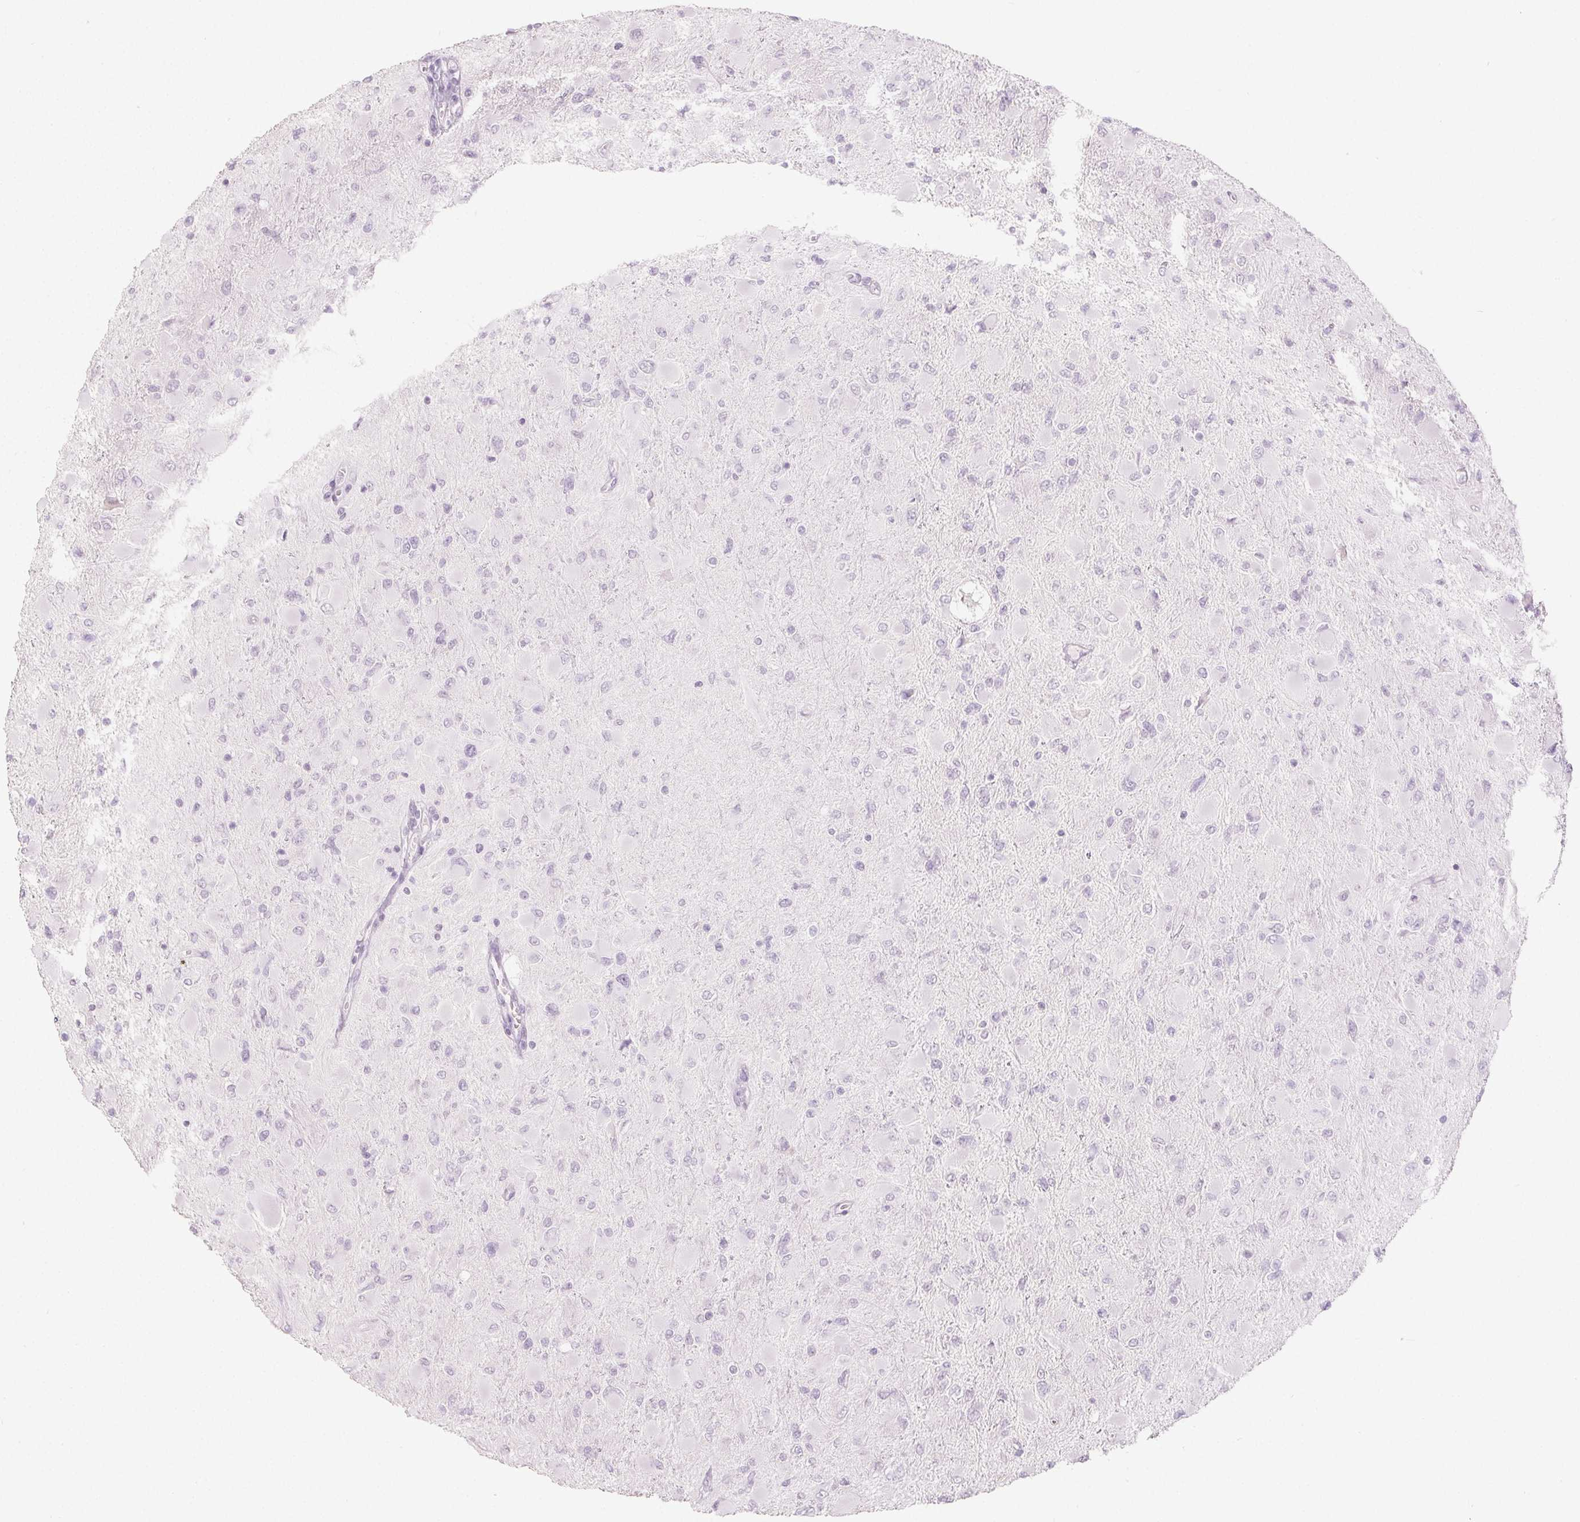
{"staining": {"intensity": "negative", "quantity": "none", "location": "none"}, "tissue": "glioma", "cell_type": "Tumor cells", "image_type": "cancer", "snomed": [{"axis": "morphology", "description": "Glioma, malignant, High grade"}, {"axis": "topography", "description": "Cerebral cortex"}], "caption": "Tumor cells show no significant protein expression in glioma.", "gene": "PI3", "patient": {"sex": "female", "age": 36}}